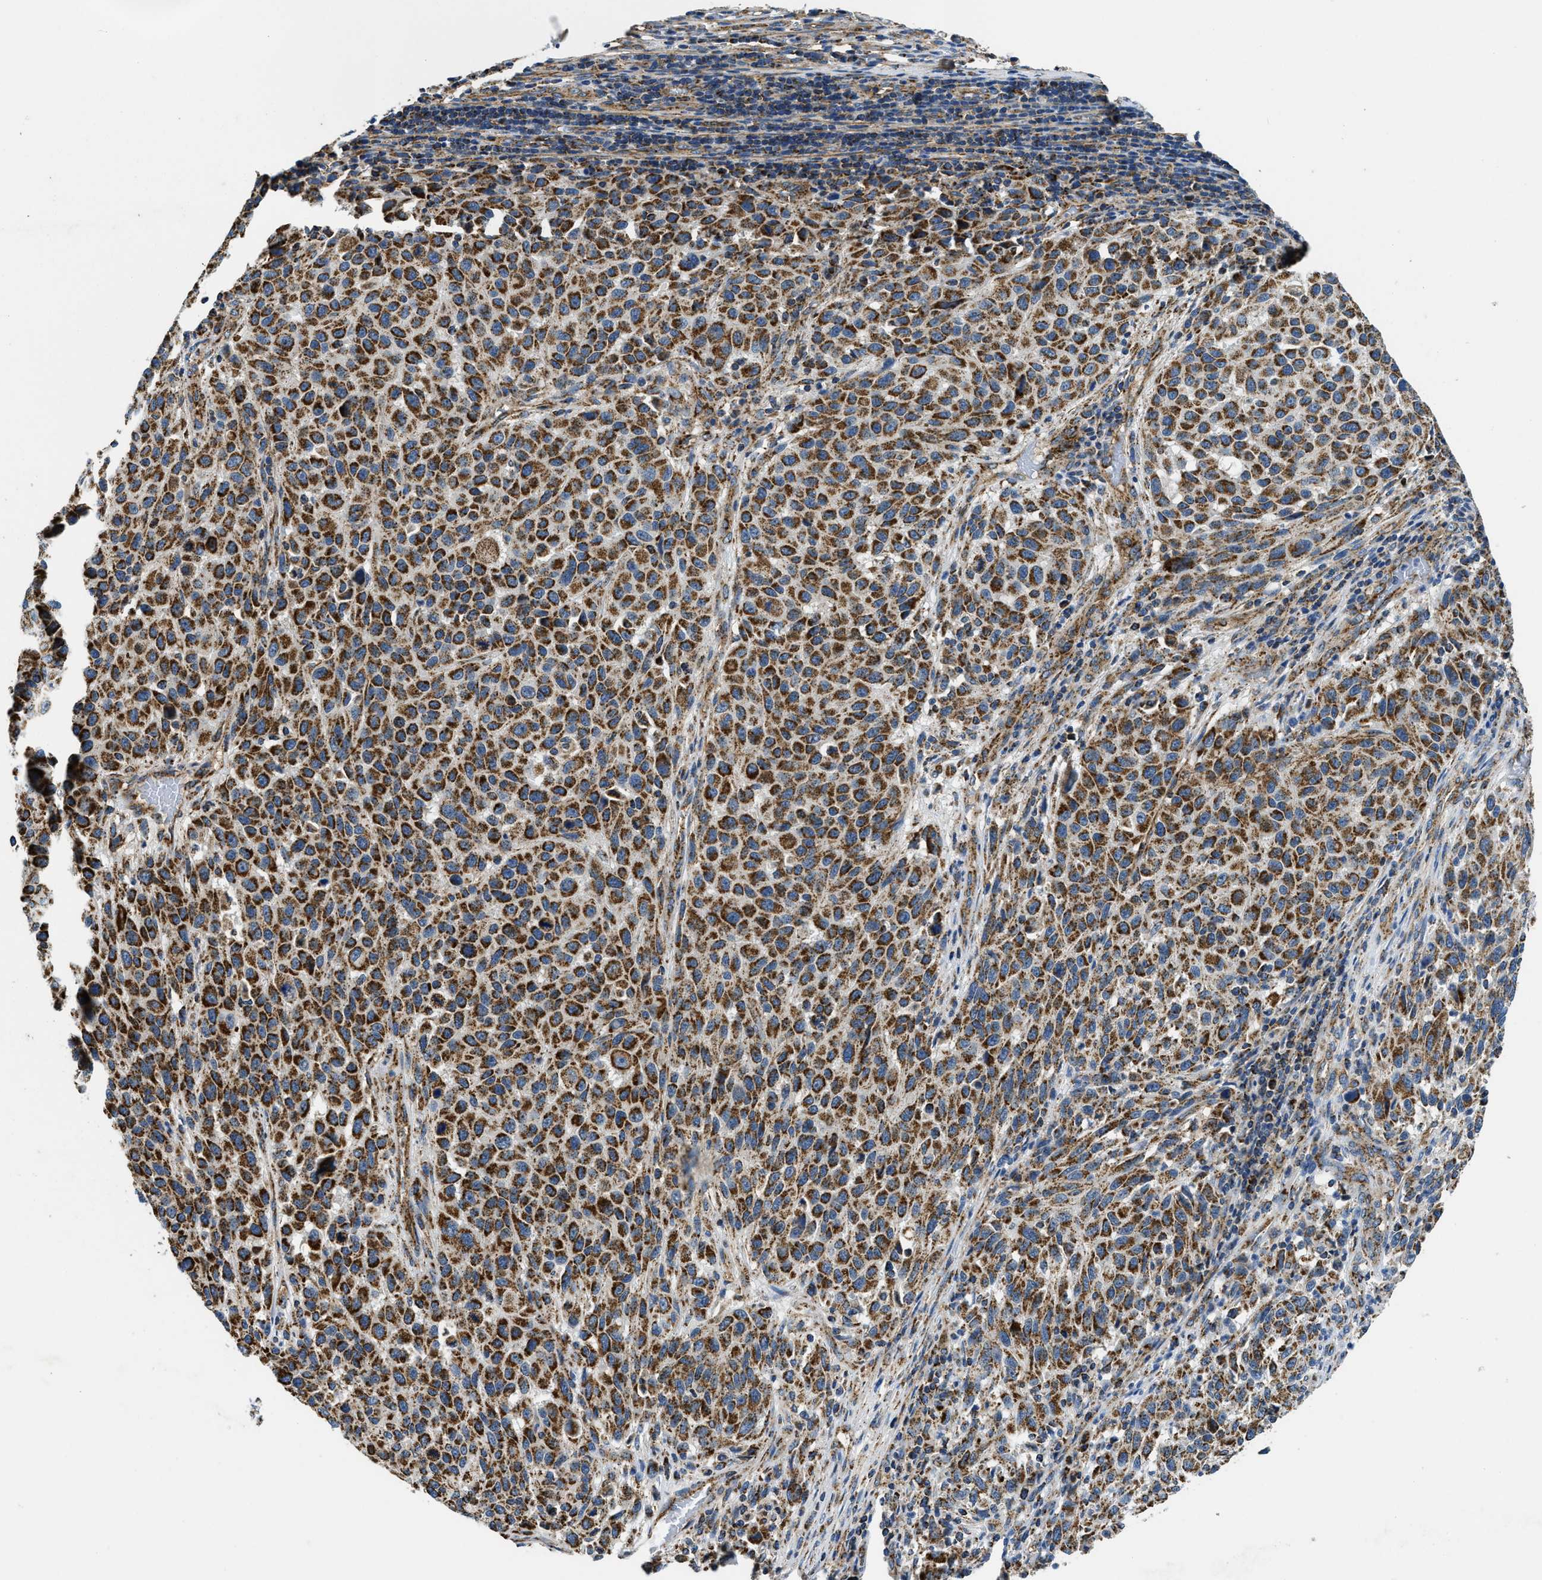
{"staining": {"intensity": "strong", "quantity": ">75%", "location": "cytoplasmic/membranous"}, "tissue": "melanoma", "cell_type": "Tumor cells", "image_type": "cancer", "snomed": [{"axis": "morphology", "description": "Malignant melanoma, Metastatic site"}, {"axis": "topography", "description": "Lymph node"}], "caption": "Protein staining of malignant melanoma (metastatic site) tissue demonstrates strong cytoplasmic/membranous expression in about >75% of tumor cells.", "gene": "STK33", "patient": {"sex": "male", "age": 61}}